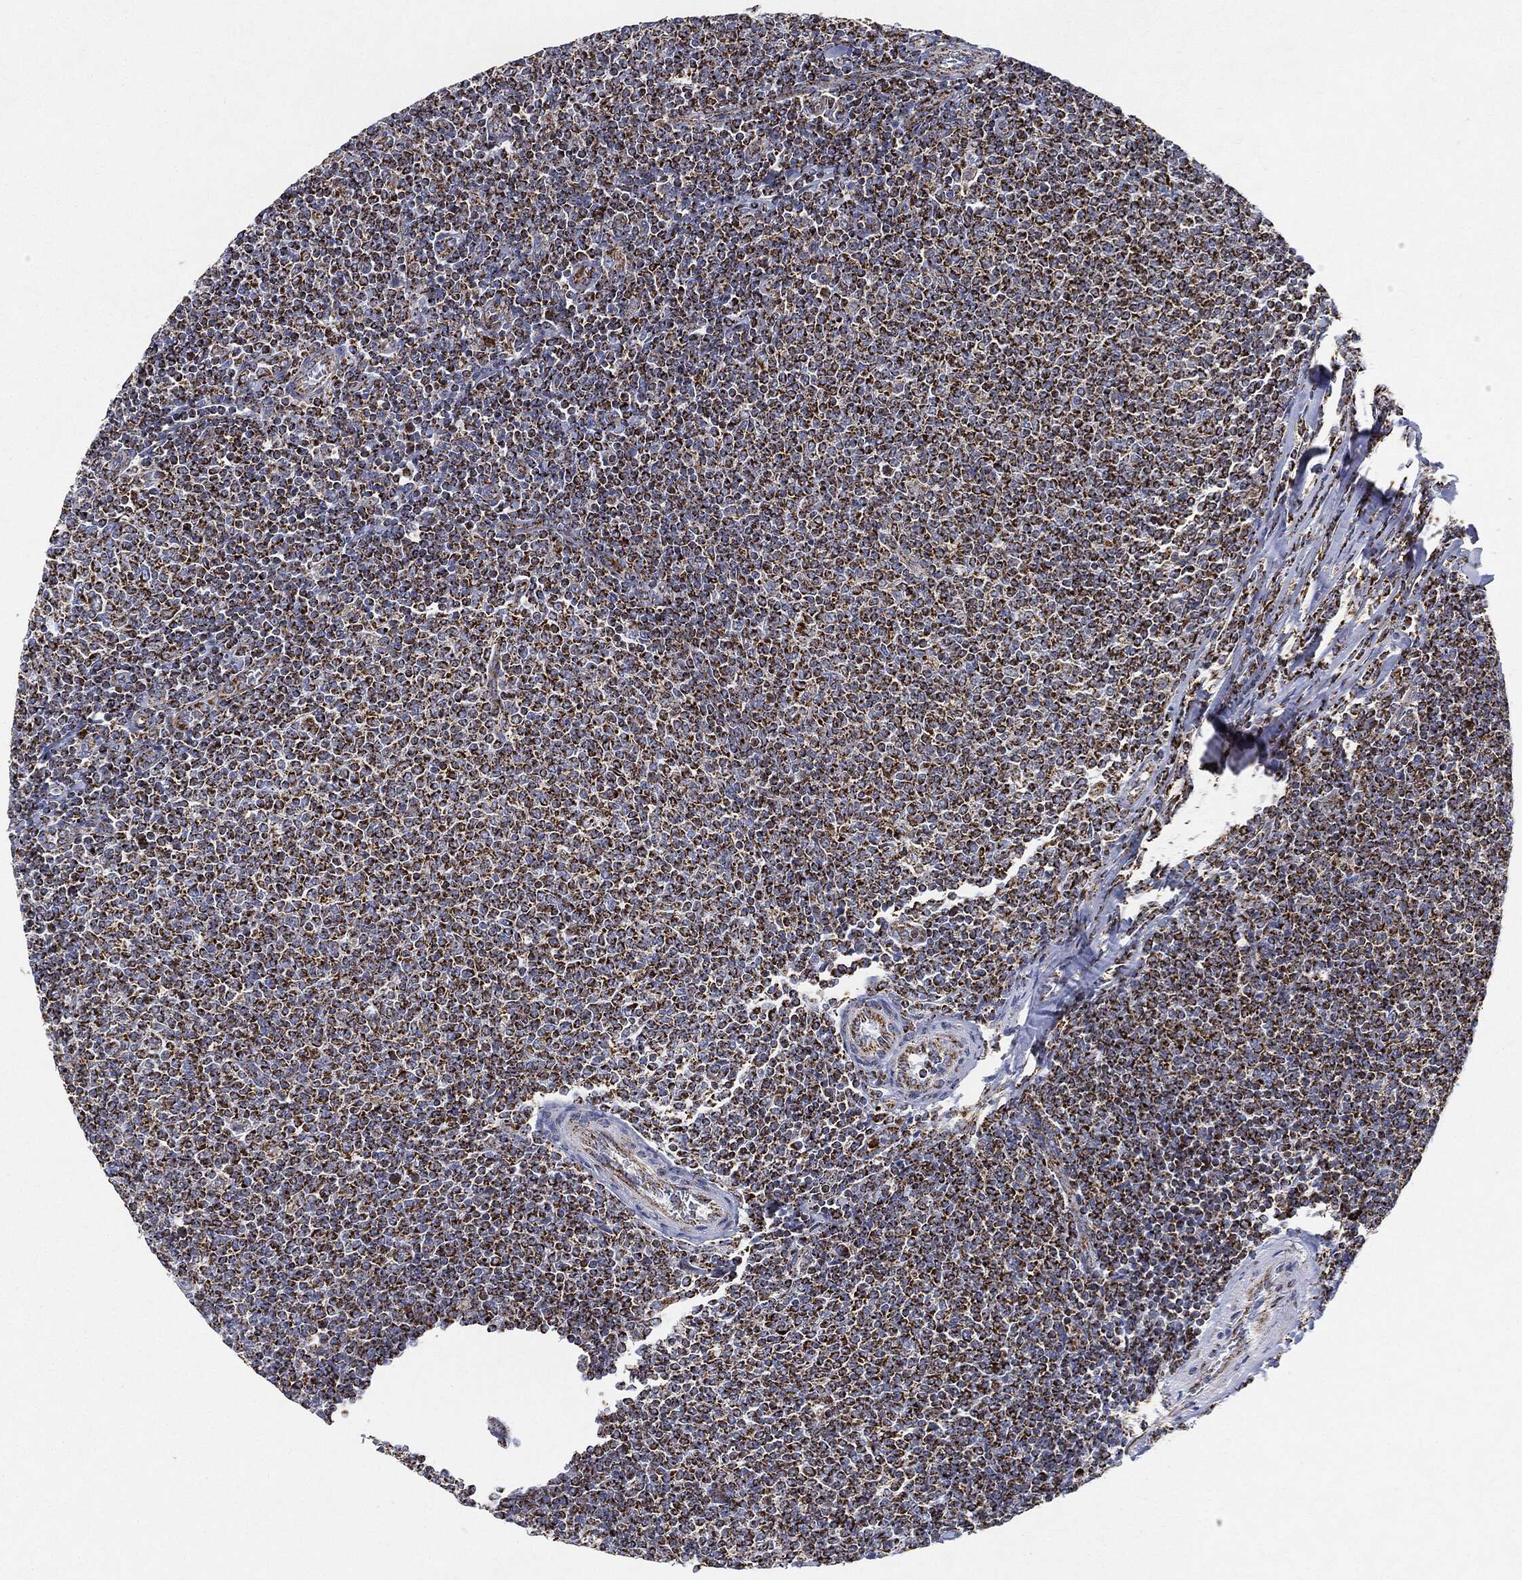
{"staining": {"intensity": "strong", "quantity": ">75%", "location": "cytoplasmic/membranous"}, "tissue": "lymphoma", "cell_type": "Tumor cells", "image_type": "cancer", "snomed": [{"axis": "morphology", "description": "Malignant lymphoma, non-Hodgkin's type, Low grade"}, {"axis": "topography", "description": "Lymph node"}], "caption": "A micrograph of lymphoma stained for a protein shows strong cytoplasmic/membranous brown staining in tumor cells.", "gene": "CAPN15", "patient": {"sex": "male", "age": 52}}